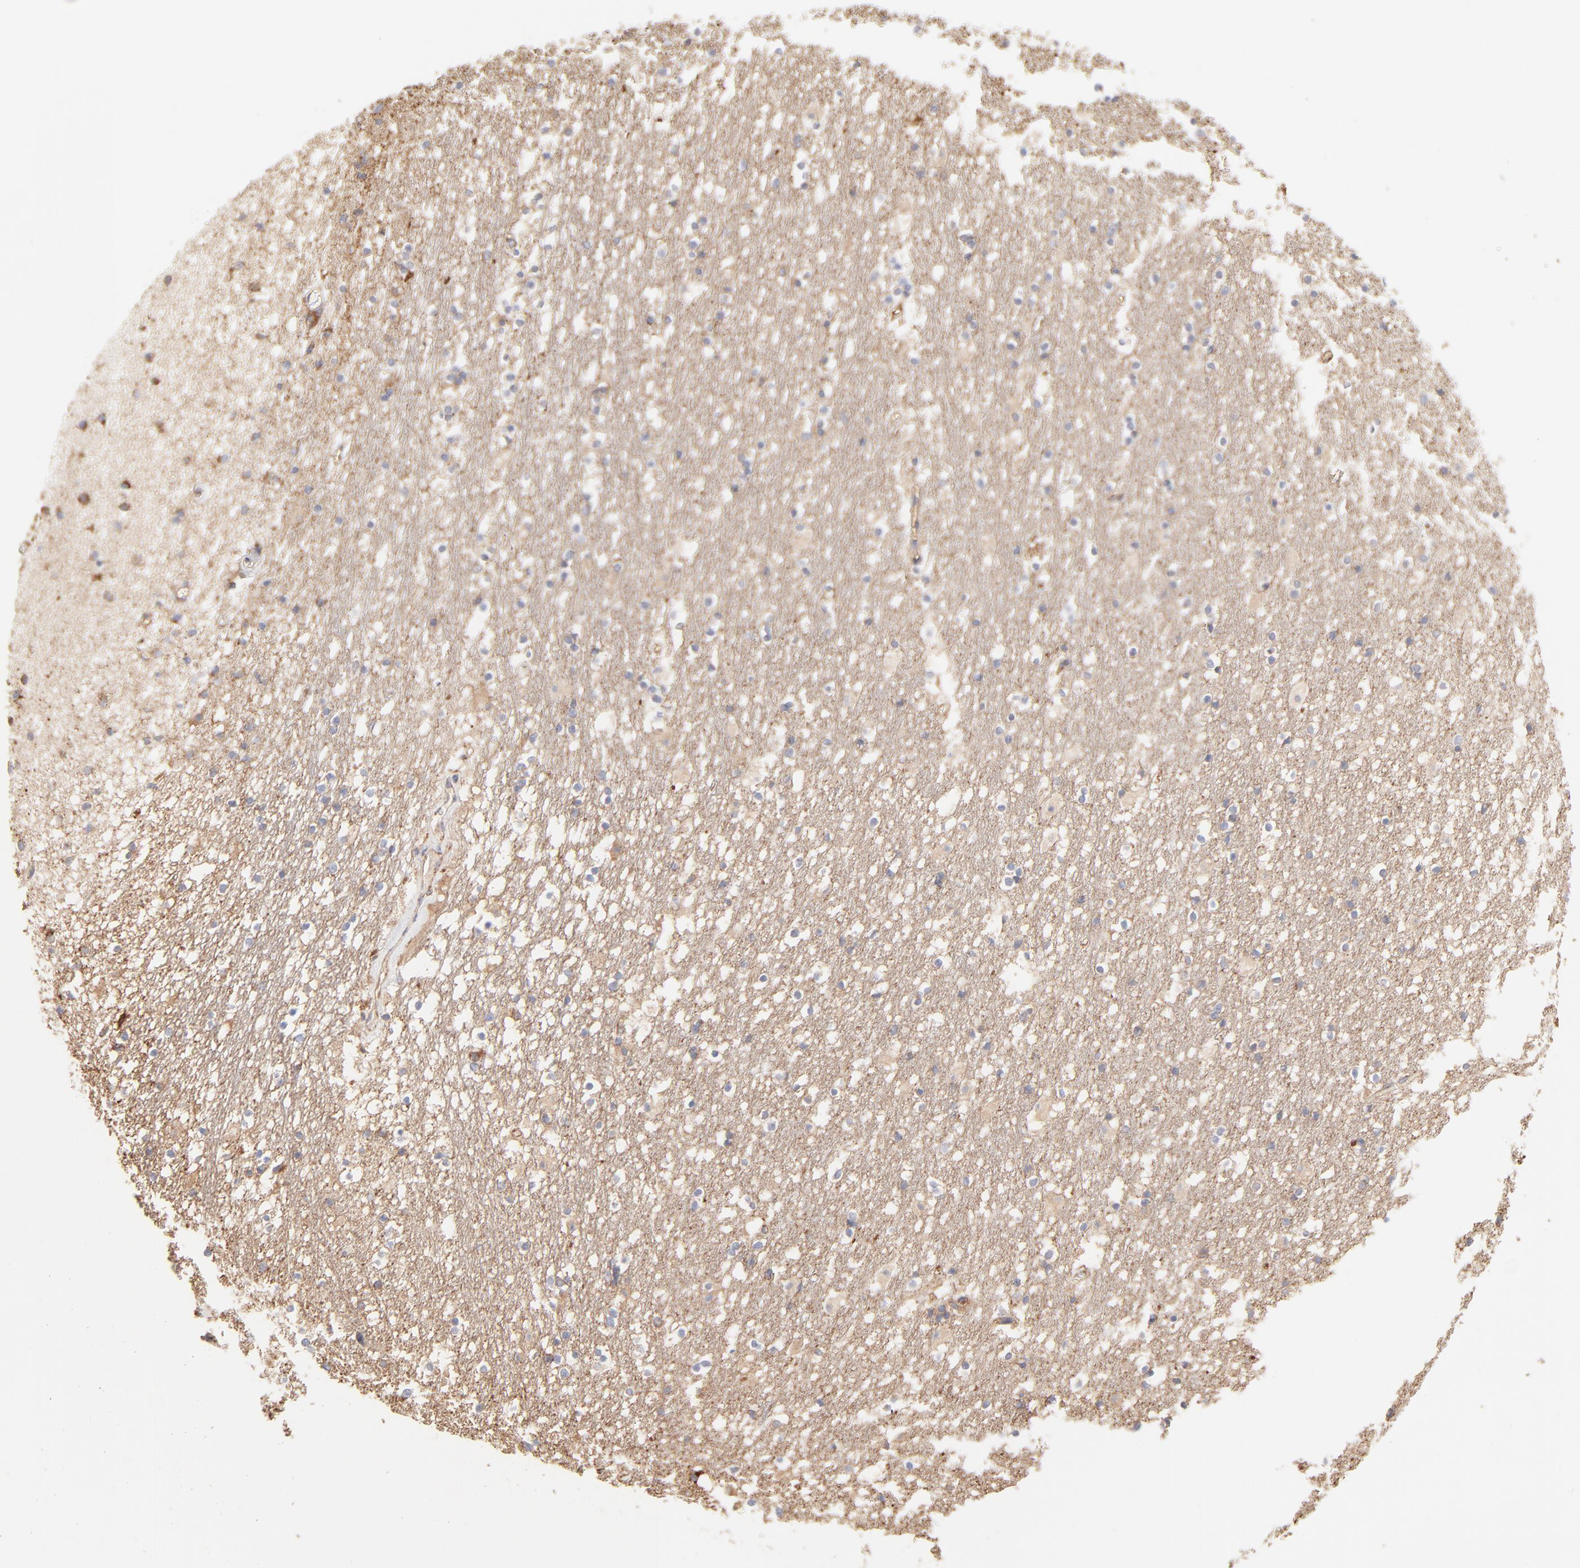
{"staining": {"intensity": "negative", "quantity": "none", "location": "none"}, "tissue": "caudate", "cell_type": "Glial cells", "image_type": "normal", "snomed": [{"axis": "morphology", "description": "Normal tissue, NOS"}, {"axis": "topography", "description": "Lateral ventricle wall"}], "caption": "A photomicrograph of caudate stained for a protein shows no brown staining in glial cells. Nuclei are stained in blue.", "gene": "CLTB", "patient": {"sex": "male", "age": 45}}